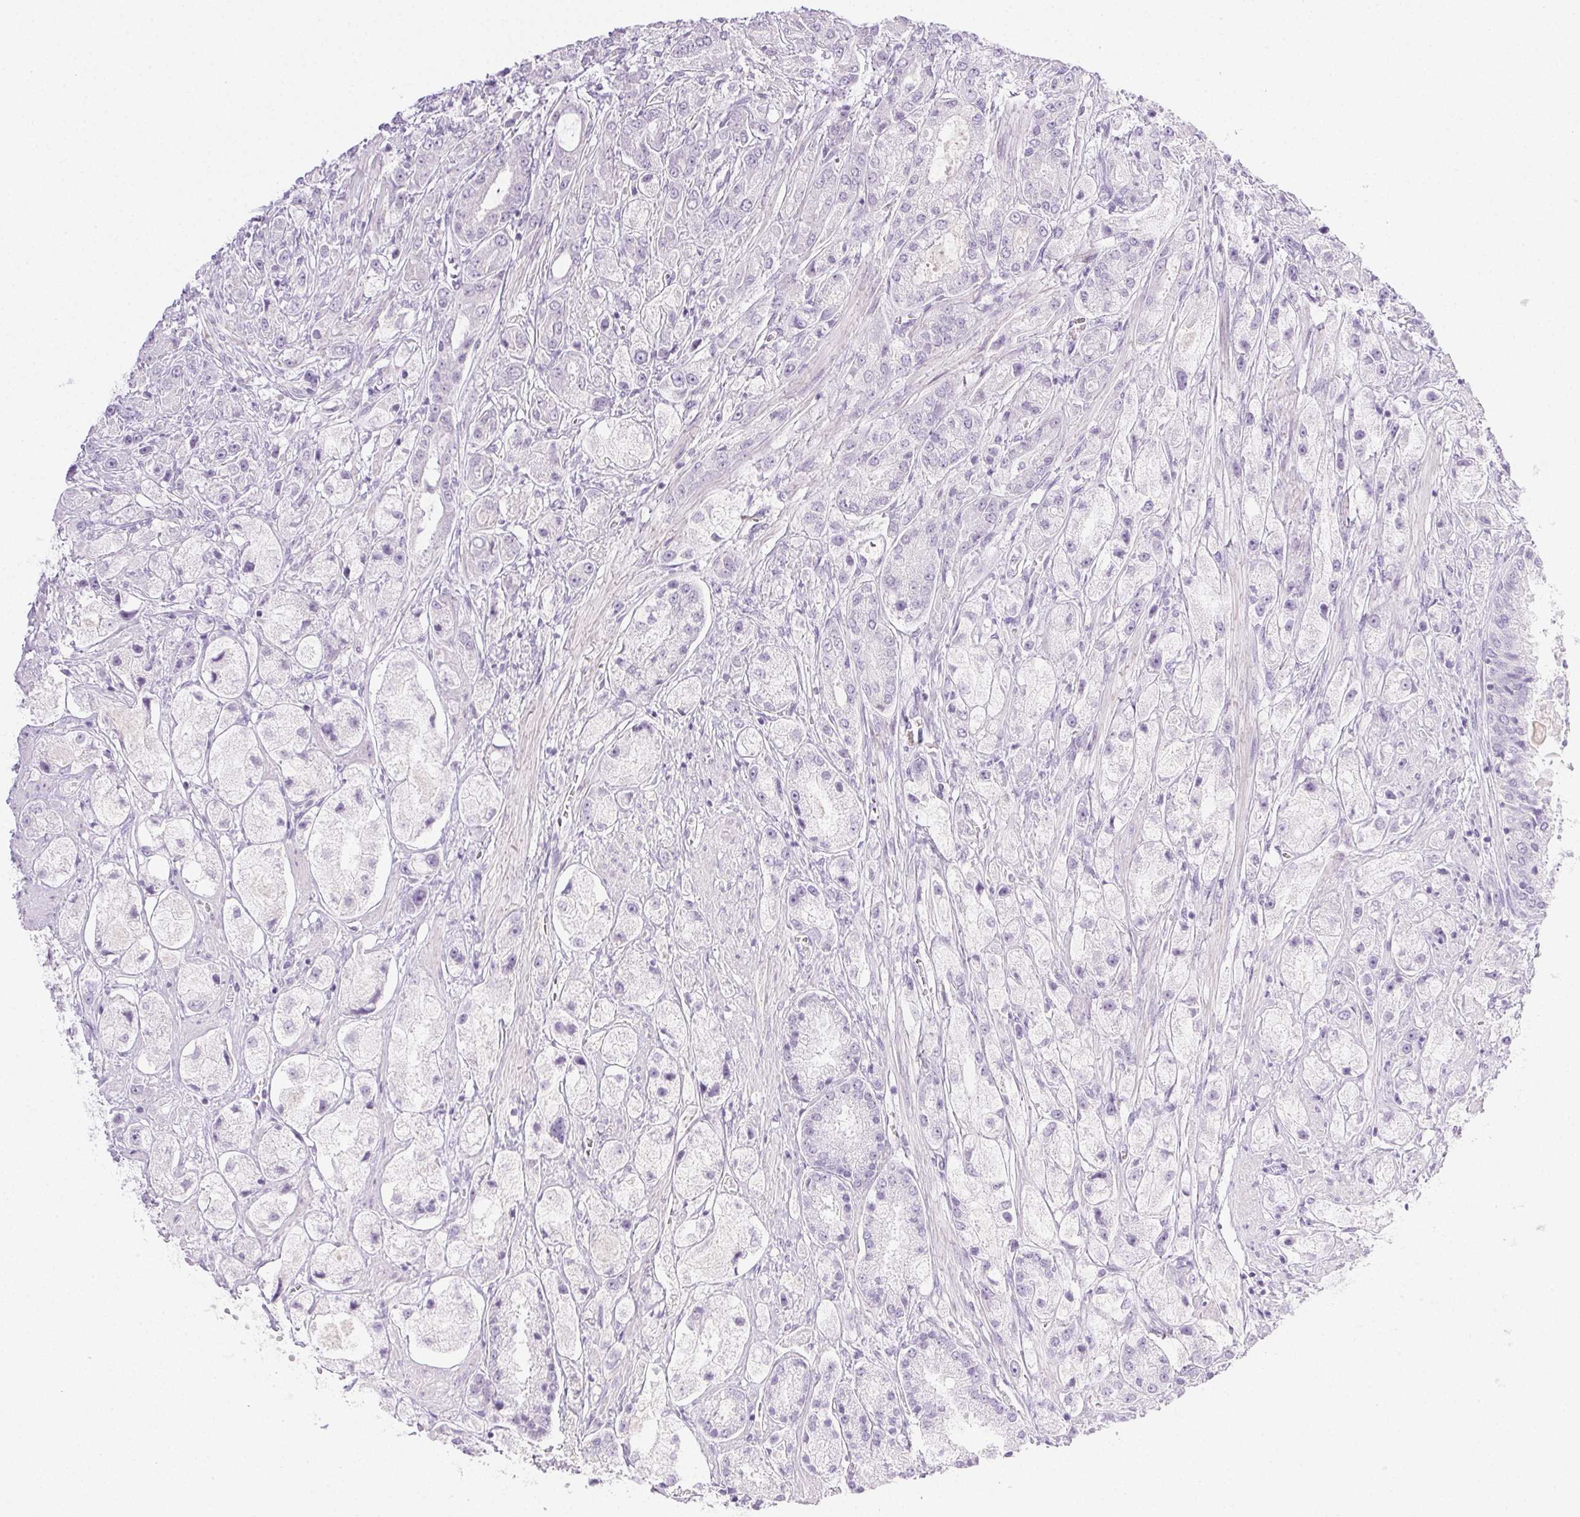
{"staining": {"intensity": "negative", "quantity": "none", "location": "none"}, "tissue": "prostate cancer", "cell_type": "Tumor cells", "image_type": "cancer", "snomed": [{"axis": "morphology", "description": "Adenocarcinoma, High grade"}, {"axis": "topography", "description": "Prostate"}], "caption": "Immunohistochemical staining of high-grade adenocarcinoma (prostate) exhibits no significant staining in tumor cells.", "gene": "PI3", "patient": {"sex": "male", "age": 67}}